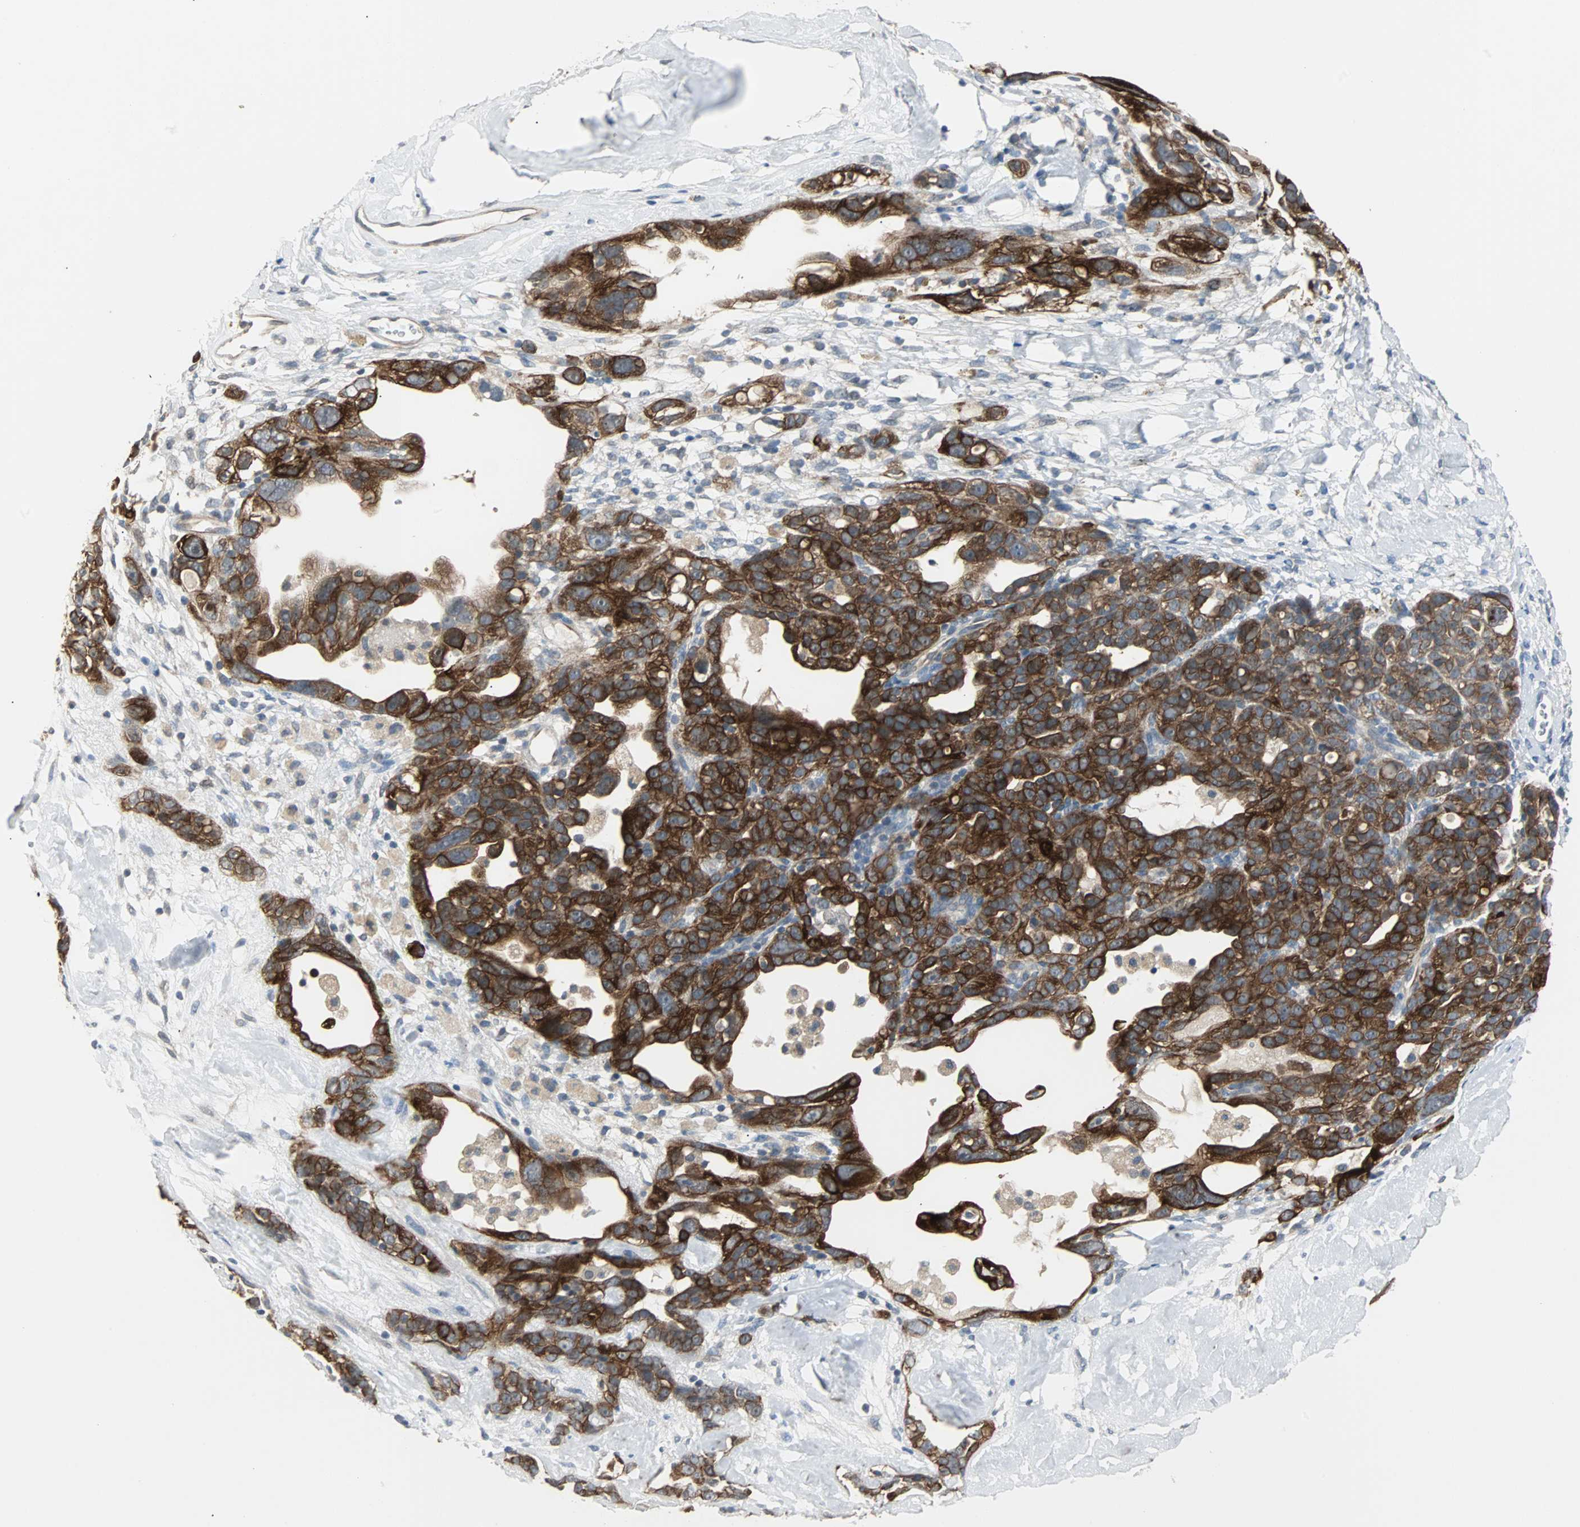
{"staining": {"intensity": "strong", "quantity": ">75%", "location": "cytoplasmic/membranous"}, "tissue": "ovarian cancer", "cell_type": "Tumor cells", "image_type": "cancer", "snomed": [{"axis": "morphology", "description": "Cystadenocarcinoma, serous, NOS"}, {"axis": "topography", "description": "Ovary"}], "caption": "Immunohistochemistry micrograph of human serous cystadenocarcinoma (ovarian) stained for a protein (brown), which reveals high levels of strong cytoplasmic/membranous staining in approximately >75% of tumor cells.", "gene": "CMC2", "patient": {"sex": "female", "age": 66}}